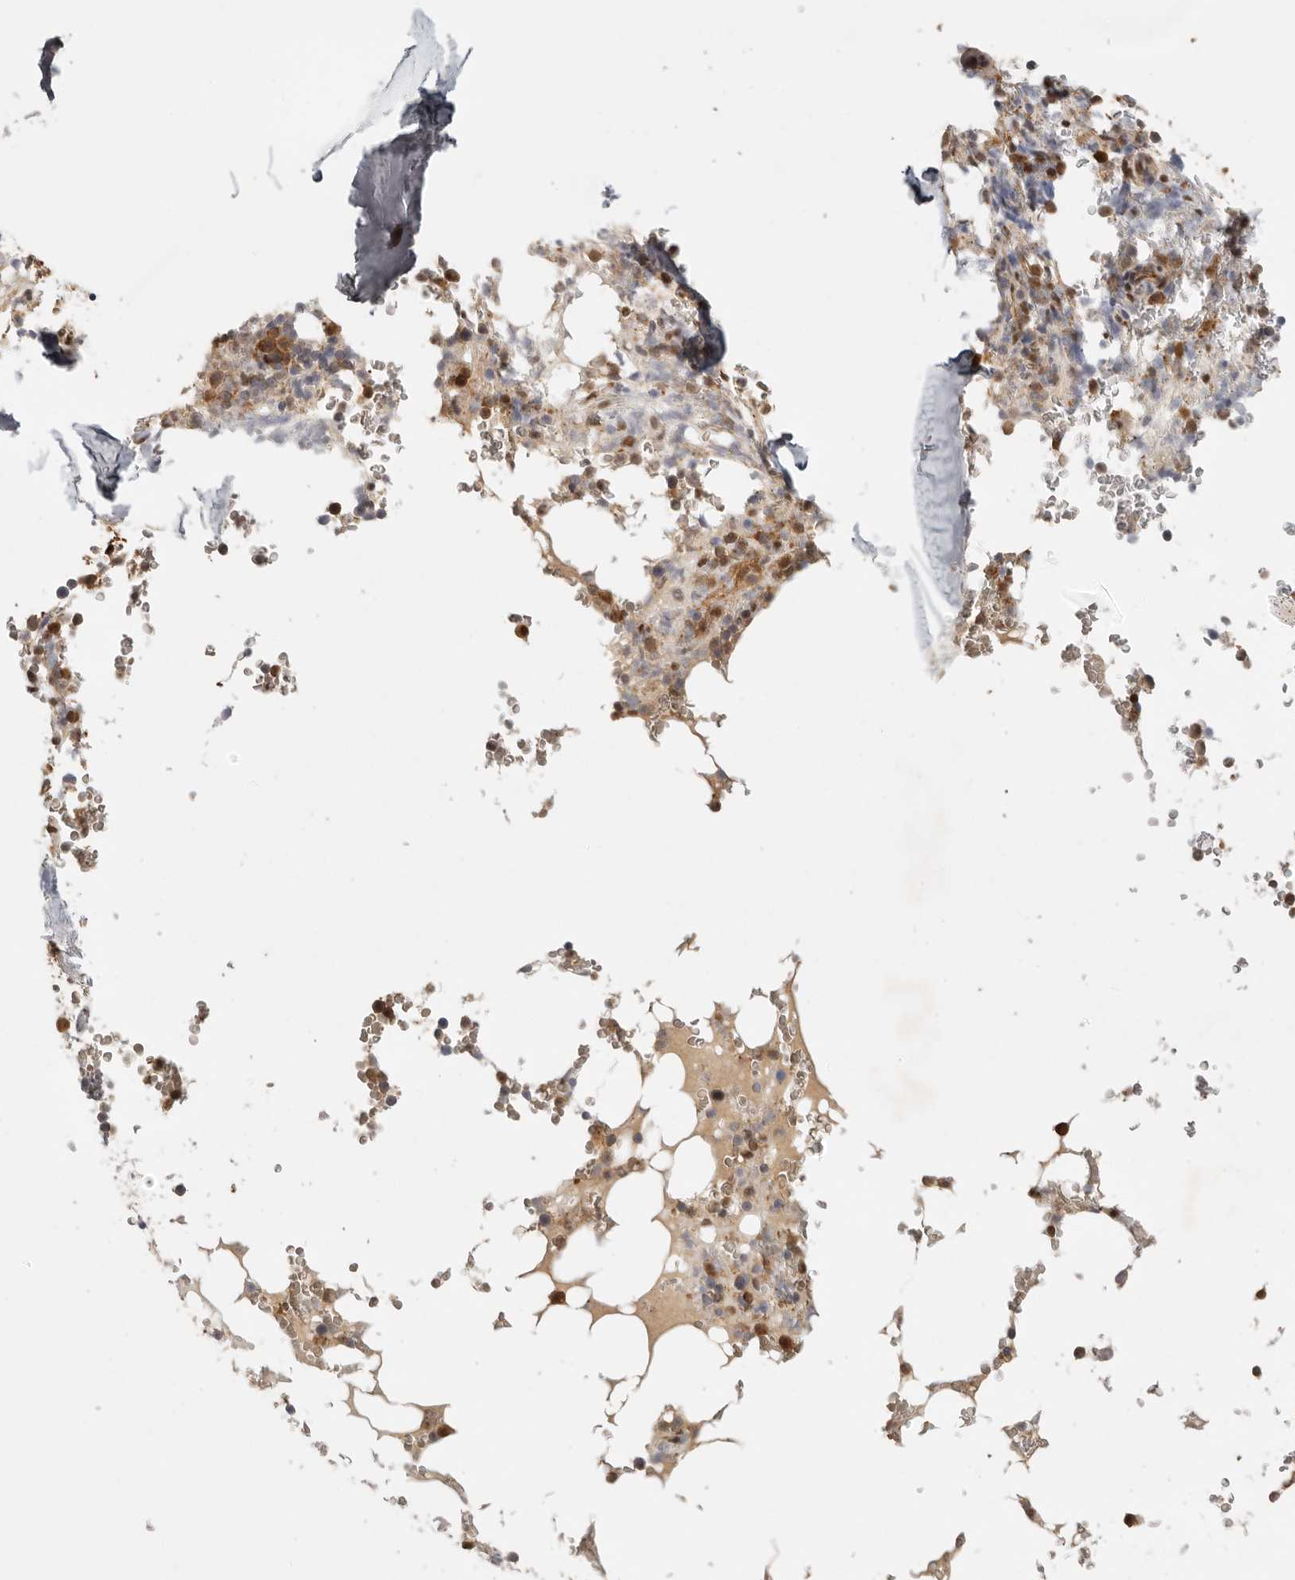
{"staining": {"intensity": "moderate", "quantity": "25%-75%", "location": "cytoplasmic/membranous,nuclear"}, "tissue": "bone marrow", "cell_type": "Hematopoietic cells", "image_type": "normal", "snomed": [{"axis": "morphology", "description": "Normal tissue, NOS"}, {"axis": "topography", "description": "Bone marrow"}], "caption": "The micrograph demonstrates staining of benign bone marrow, revealing moderate cytoplasmic/membranous,nuclear protein staining (brown color) within hematopoietic cells. Nuclei are stained in blue.", "gene": "PSMA5", "patient": {"sex": "male", "age": 58}}